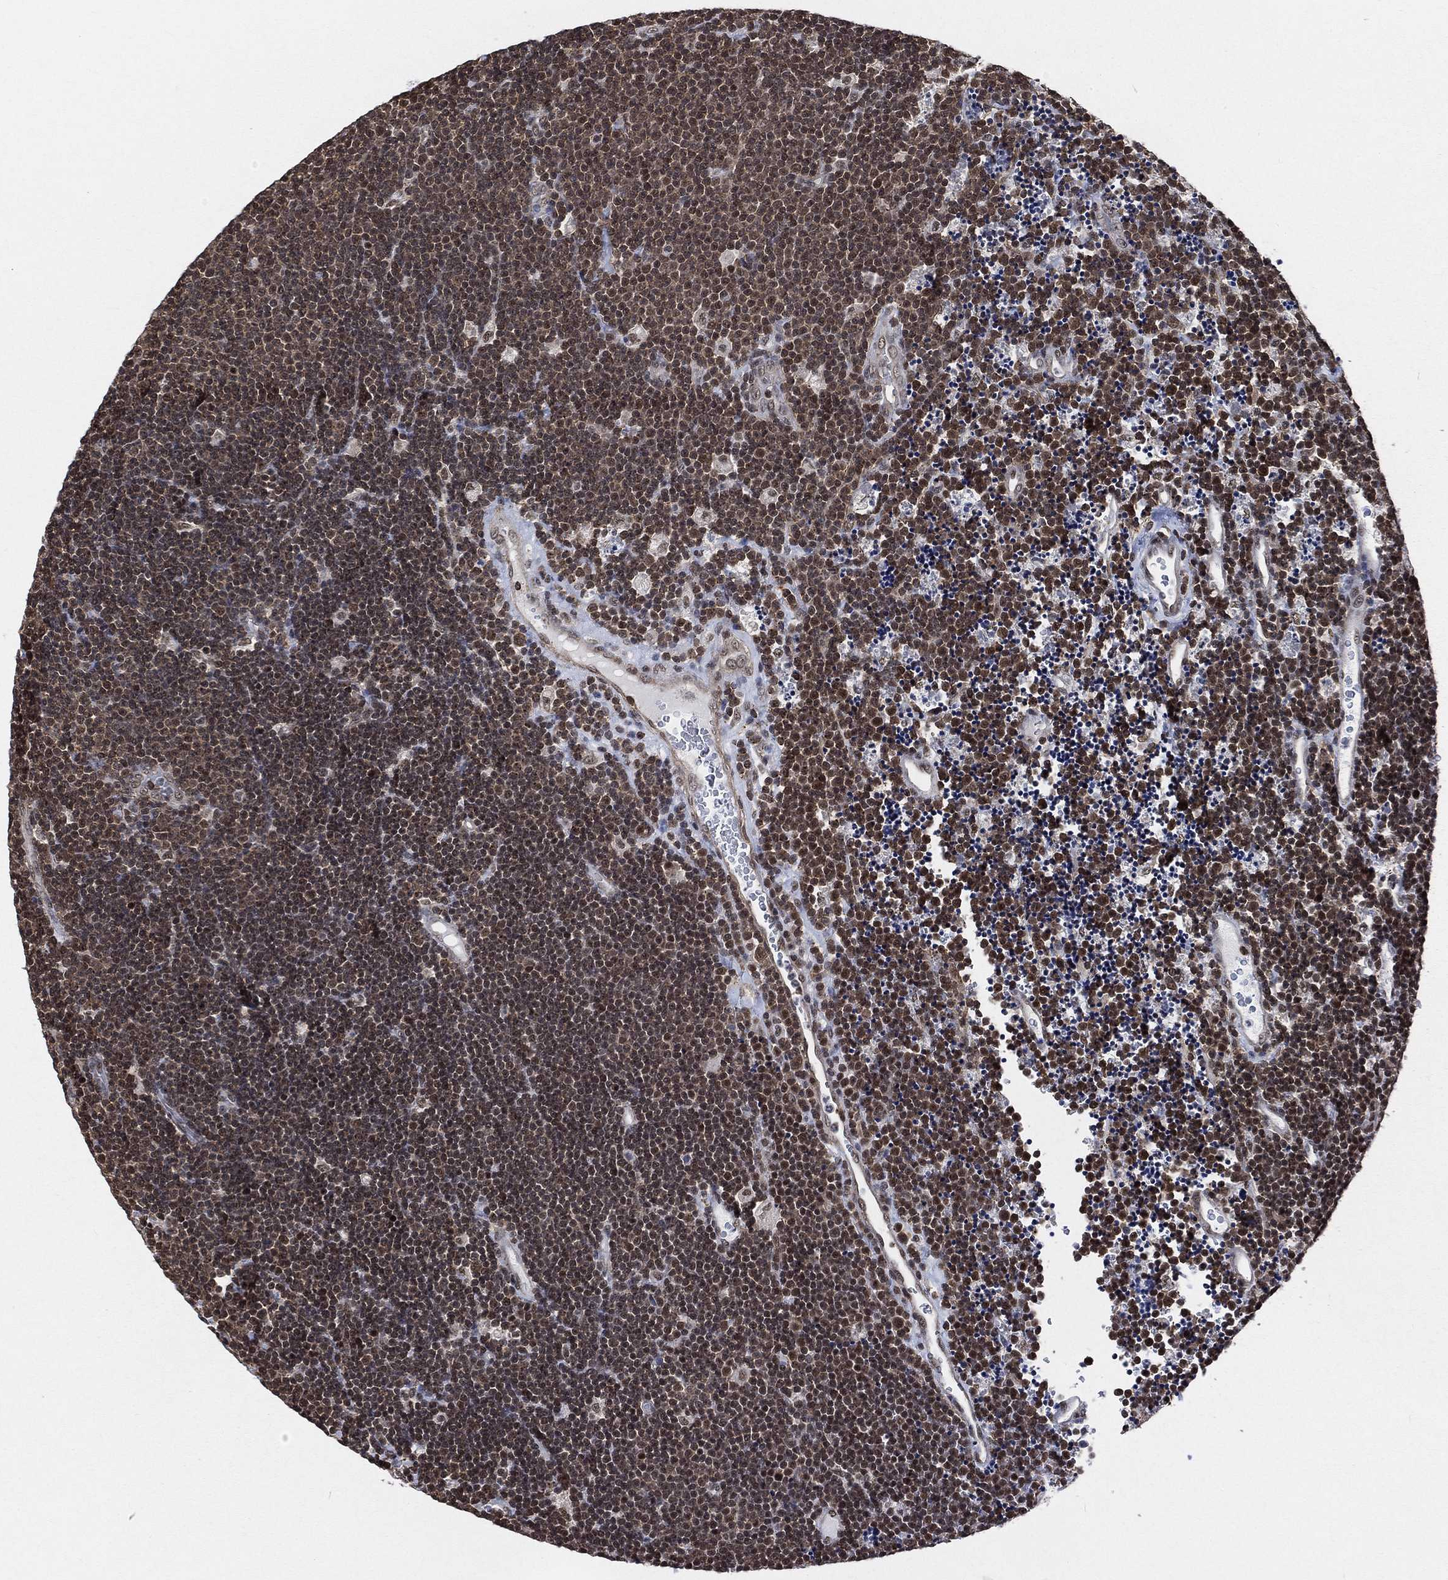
{"staining": {"intensity": "moderate", "quantity": ">75%", "location": "nuclear"}, "tissue": "lymphoma", "cell_type": "Tumor cells", "image_type": "cancer", "snomed": [{"axis": "morphology", "description": "Malignant lymphoma, non-Hodgkin's type, Low grade"}, {"axis": "topography", "description": "Brain"}], "caption": "The micrograph demonstrates staining of malignant lymphoma, non-Hodgkin's type (low-grade), revealing moderate nuclear protein expression (brown color) within tumor cells.", "gene": "RSRC2", "patient": {"sex": "female", "age": 66}}